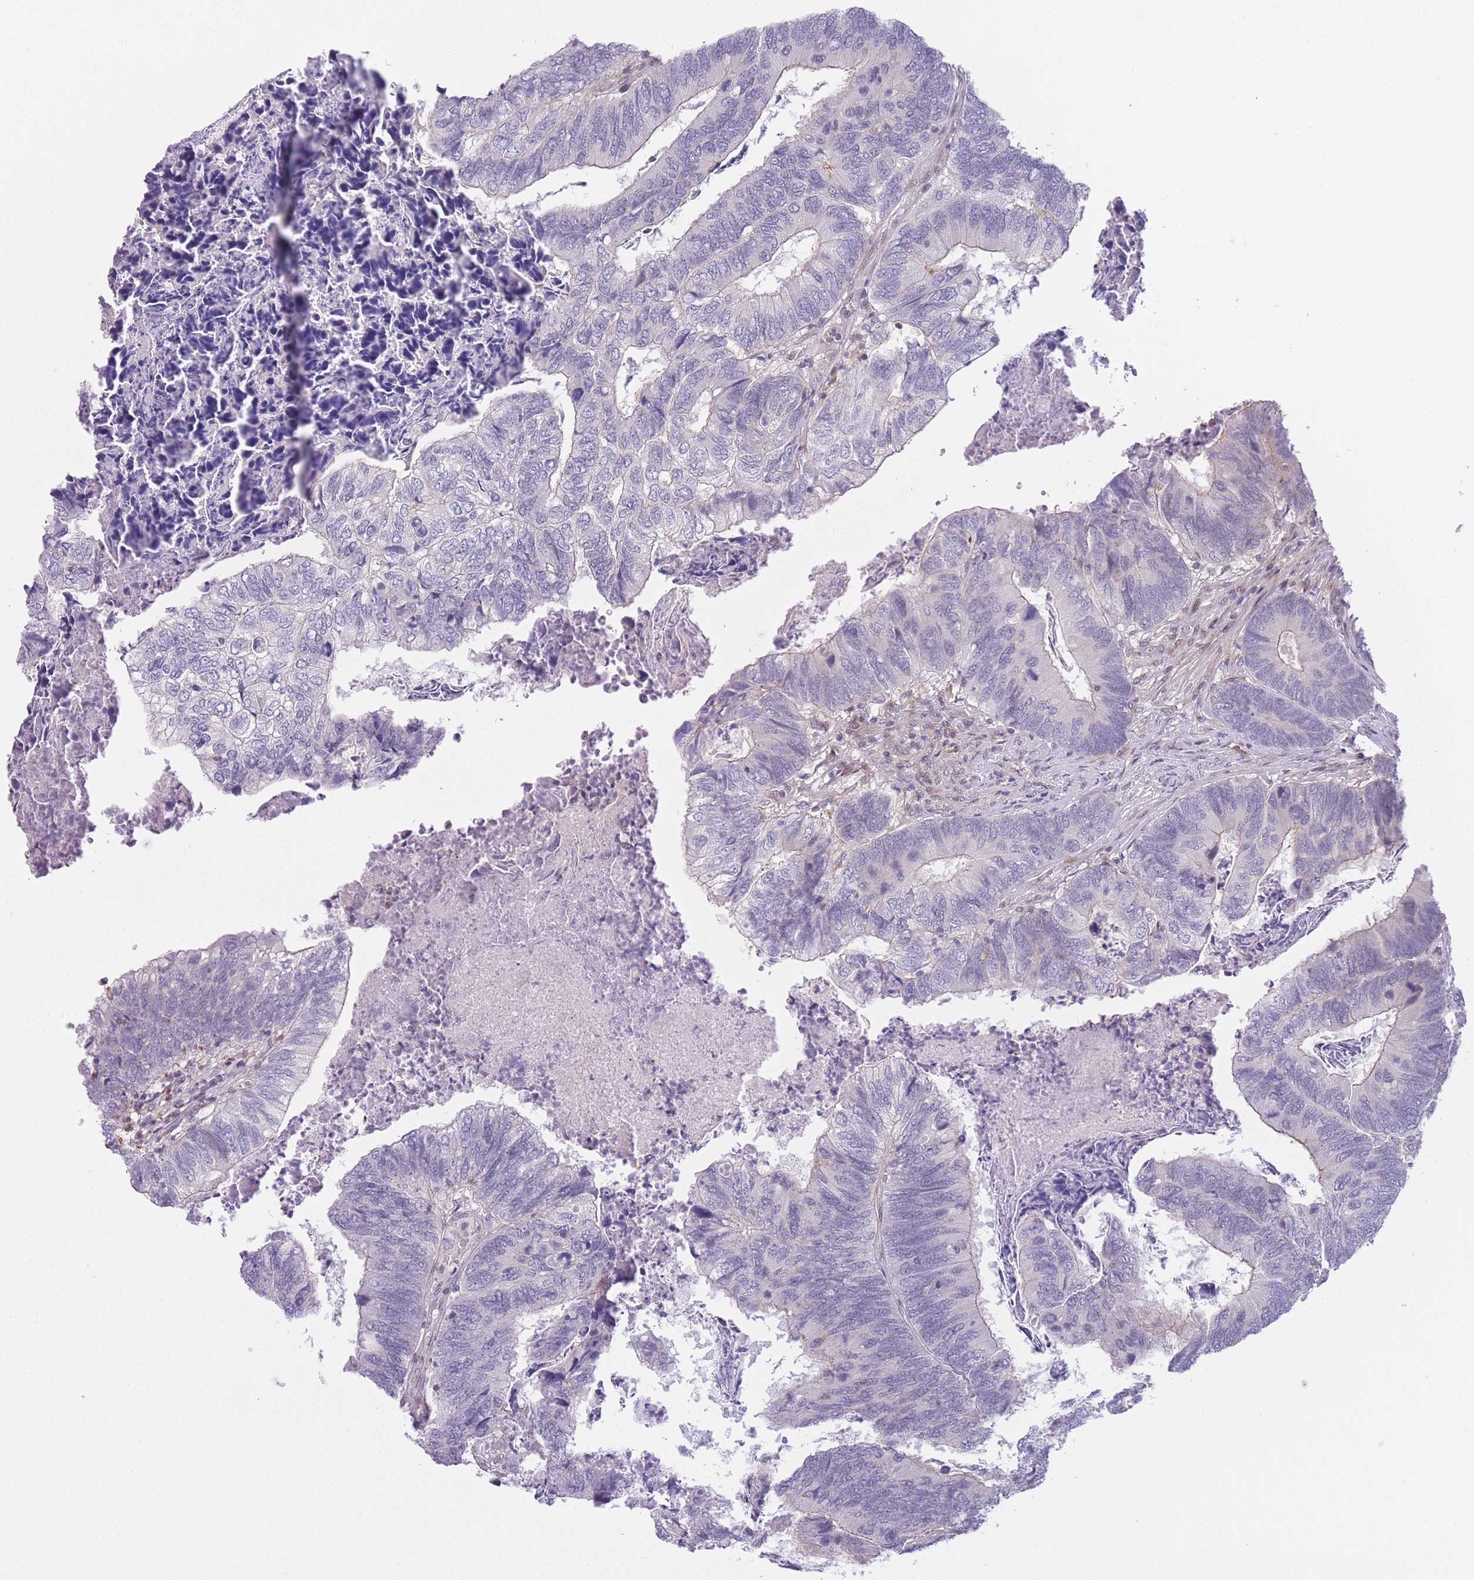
{"staining": {"intensity": "weak", "quantity": "<25%", "location": "cytoplasmic/membranous"}, "tissue": "colorectal cancer", "cell_type": "Tumor cells", "image_type": "cancer", "snomed": [{"axis": "morphology", "description": "Adenocarcinoma, NOS"}, {"axis": "topography", "description": "Colon"}], "caption": "Immunohistochemical staining of colorectal adenocarcinoma displays no significant staining in tumor cells. Brightfield microscopy of immunohistochemistry stained with DAB (3,3'-diaminobenzidine) (brown) and hematoxylin (blue), captured at high magnification.", "gene": "C9orf152", "patient": {"sex": "female", "age": 67}}